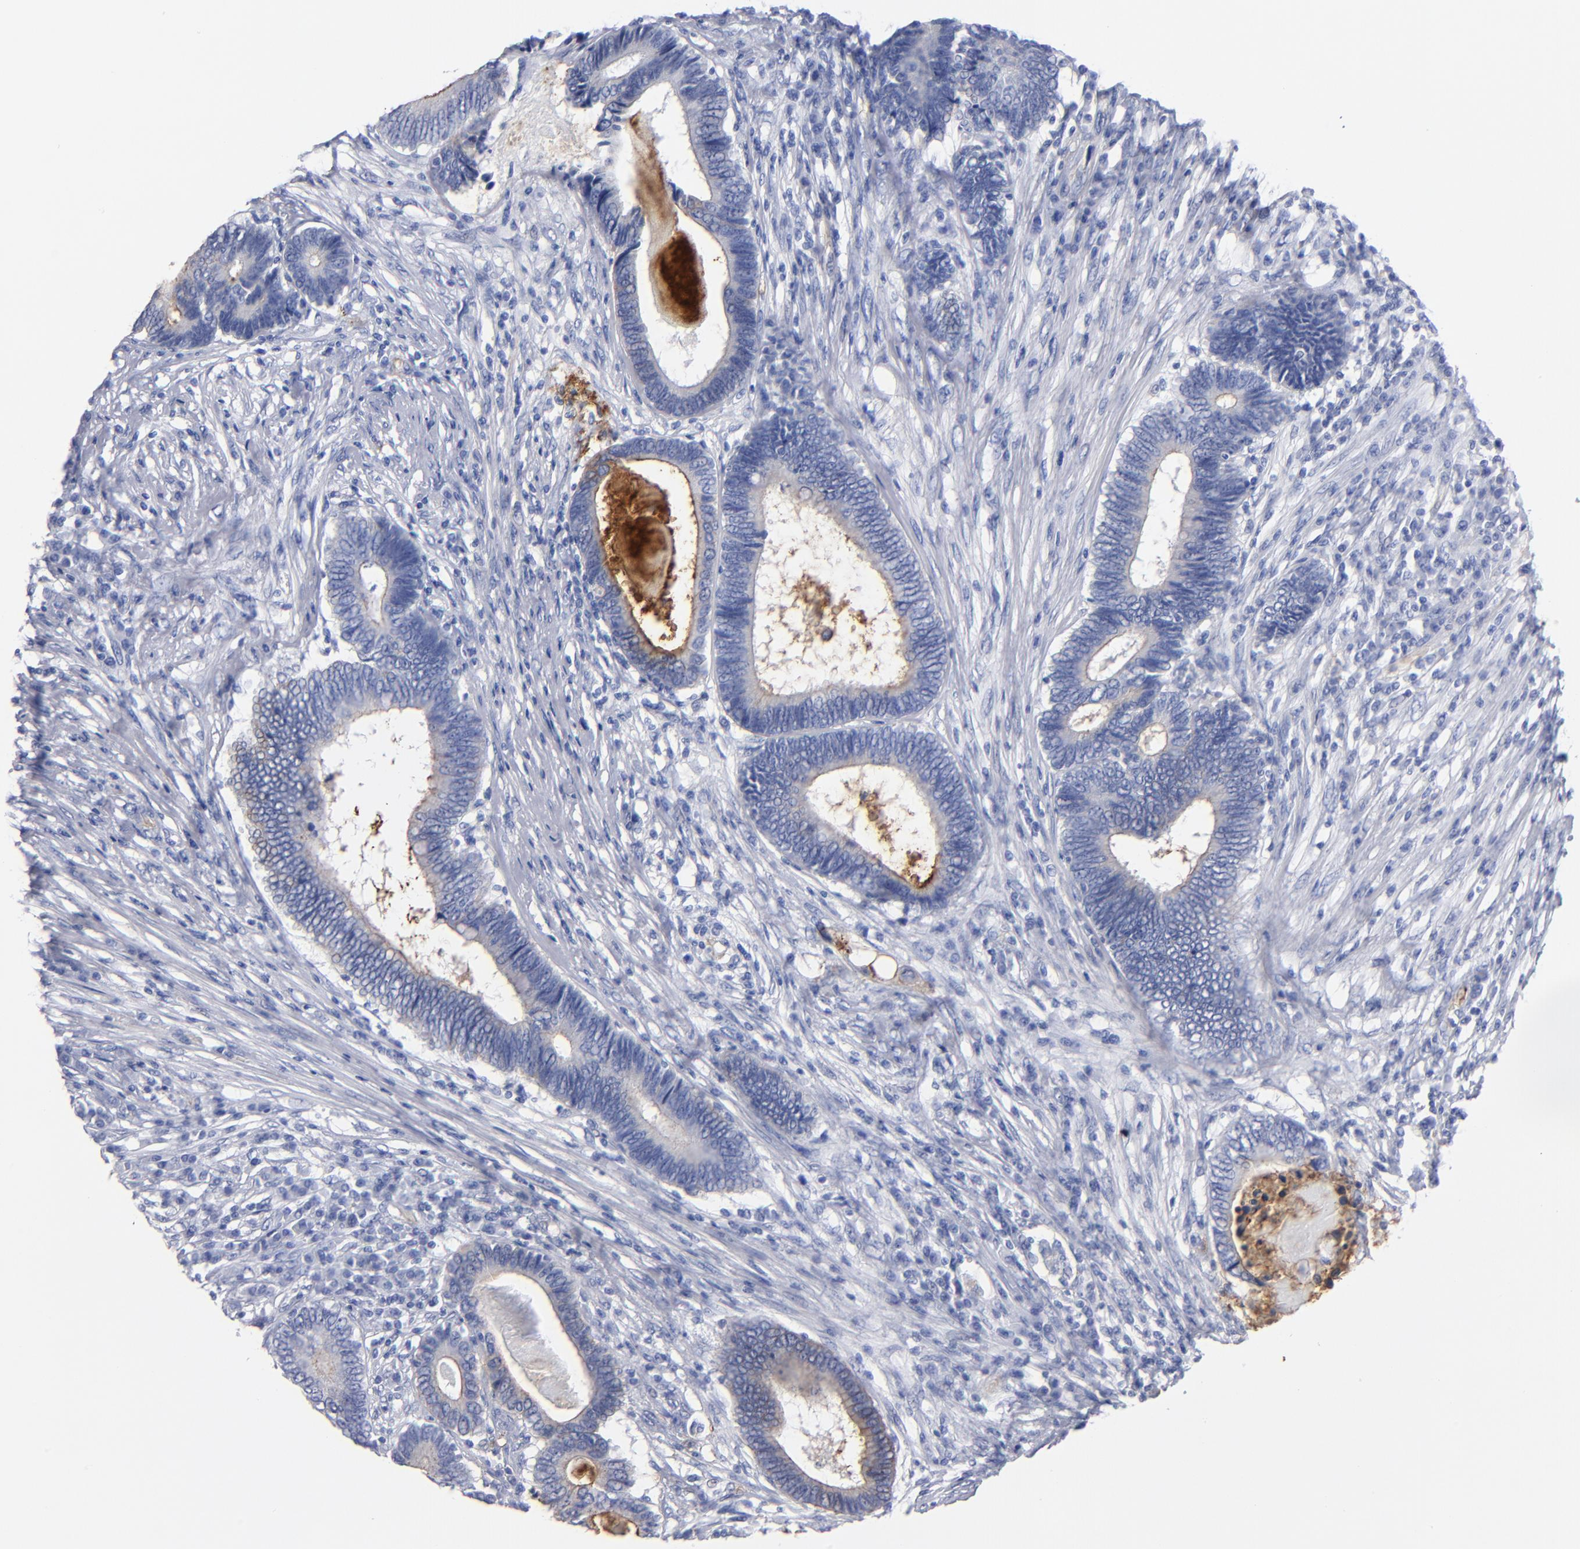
{"staining": {"intensity": "moderate", "quantity": "<25%", "location": "cytoplasmic/membranous"}, "tissue": "colorectal cancer", "cell_type": "Tumor cells", "image_type": "cancer", "snomed": [{"axis": "morphology", "description": "Adenocarcinoma, NOS"}, {"axis": "topography", "description": "Colon"}], "caption": "Tumor cells show low levels of moderate cytoplasmic/membranous staining in about <25% of cells in human colorectal adenocarcinoma.", "gene": "TM4SF1", "patient": {"sex": "female", "age": 78}}